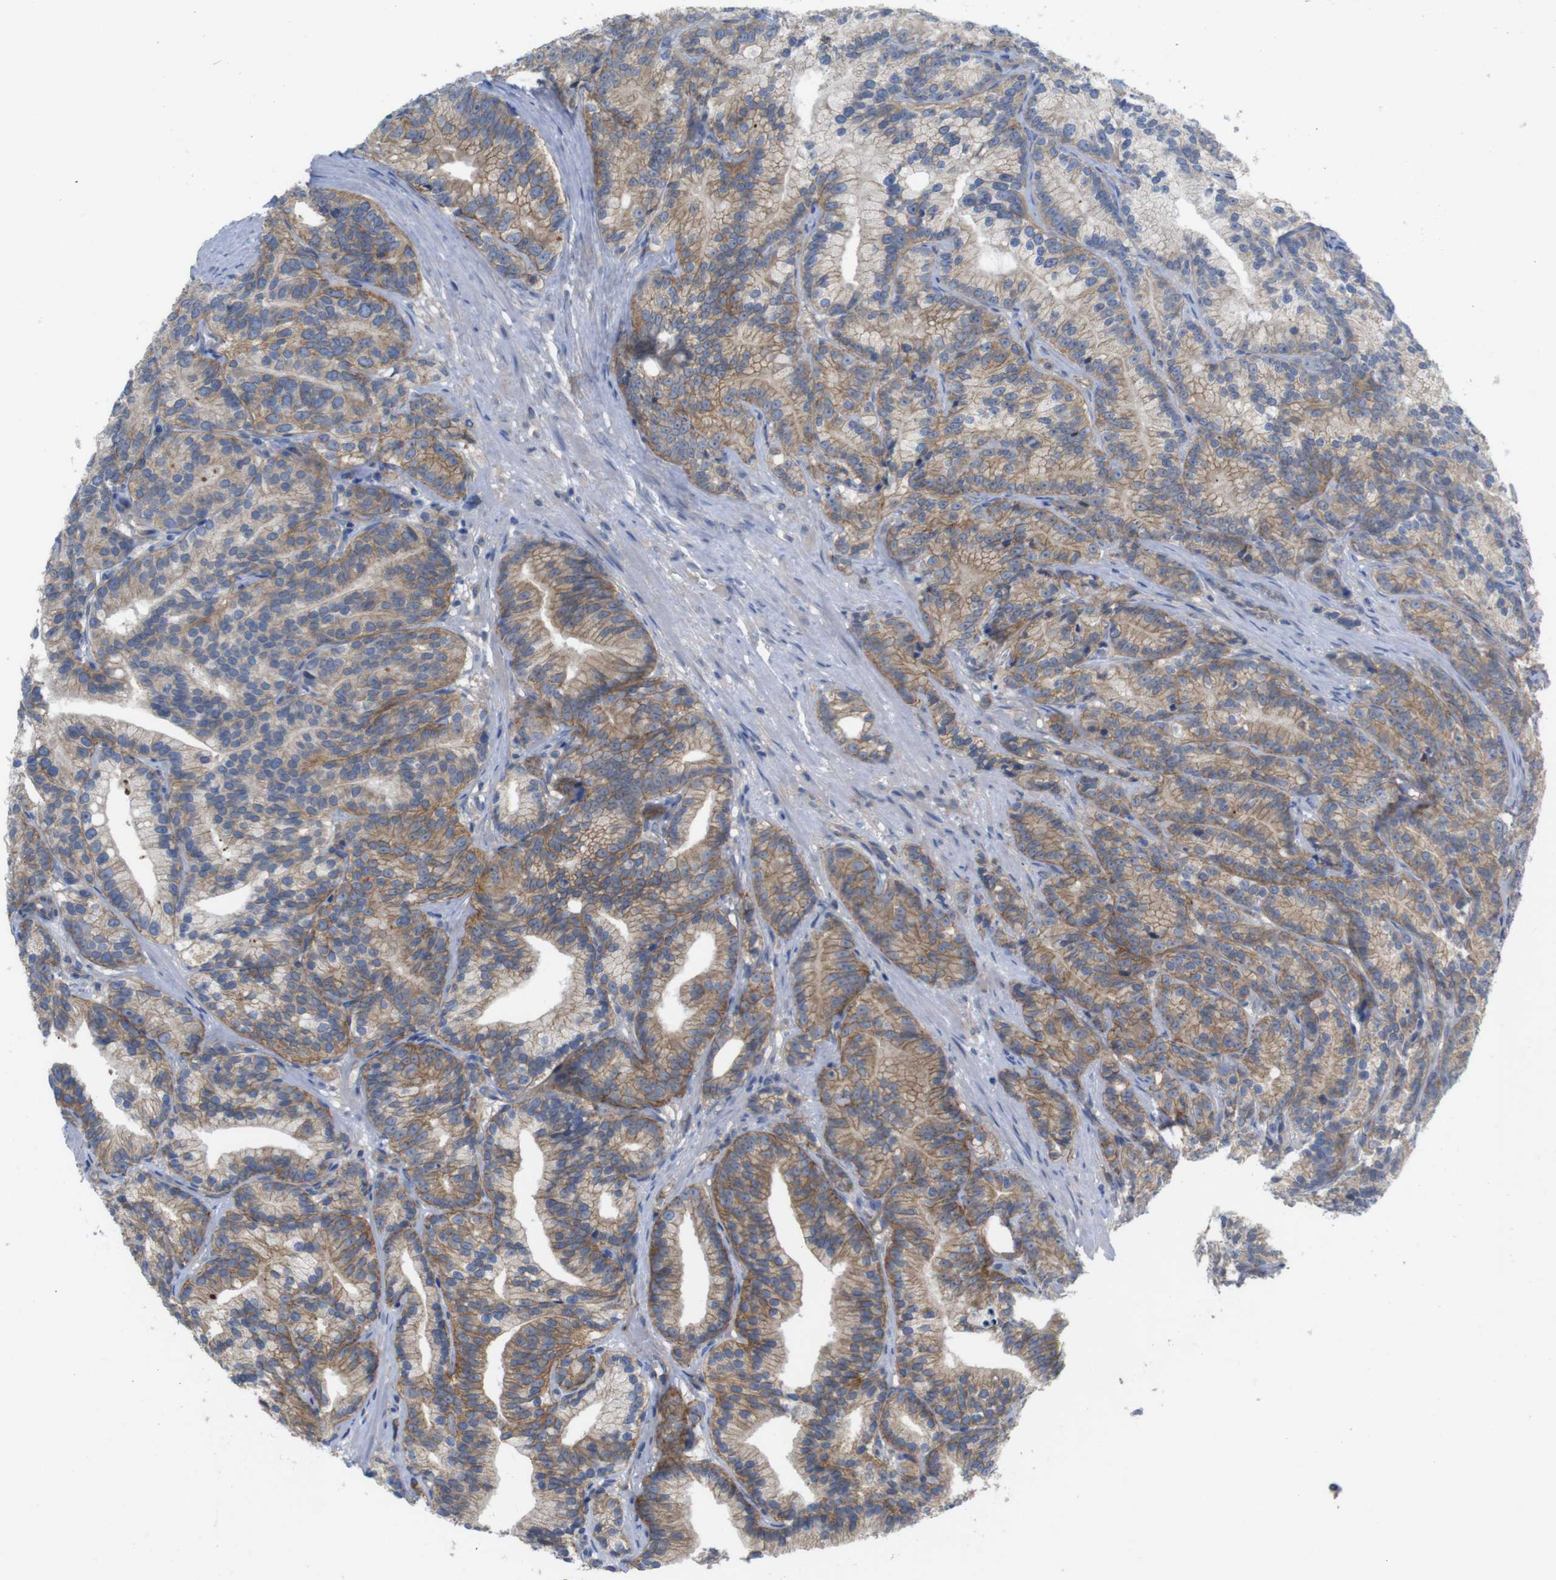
{"staining": {"intensity": "moderate", "quantity": ">75%", "location": "cytoplasmic/membranous"}, "tissue": "prostate cancer", "cell_type": "Tumor cells", "image_type": "cancer", "snomed": [{"axis": "morphology", "description": "Adenocarcinoma, Low grade"}, {"axis": "topography", "description": "Prostate"}], "caption": "Moderate cytoplasmic/membranous staining is identified in about >75% of tumor cells in prostate cancer. Nuclei are stained in blue.", "gene": "KIDINS220", "patient": {"sex": "male", "age": 89}}